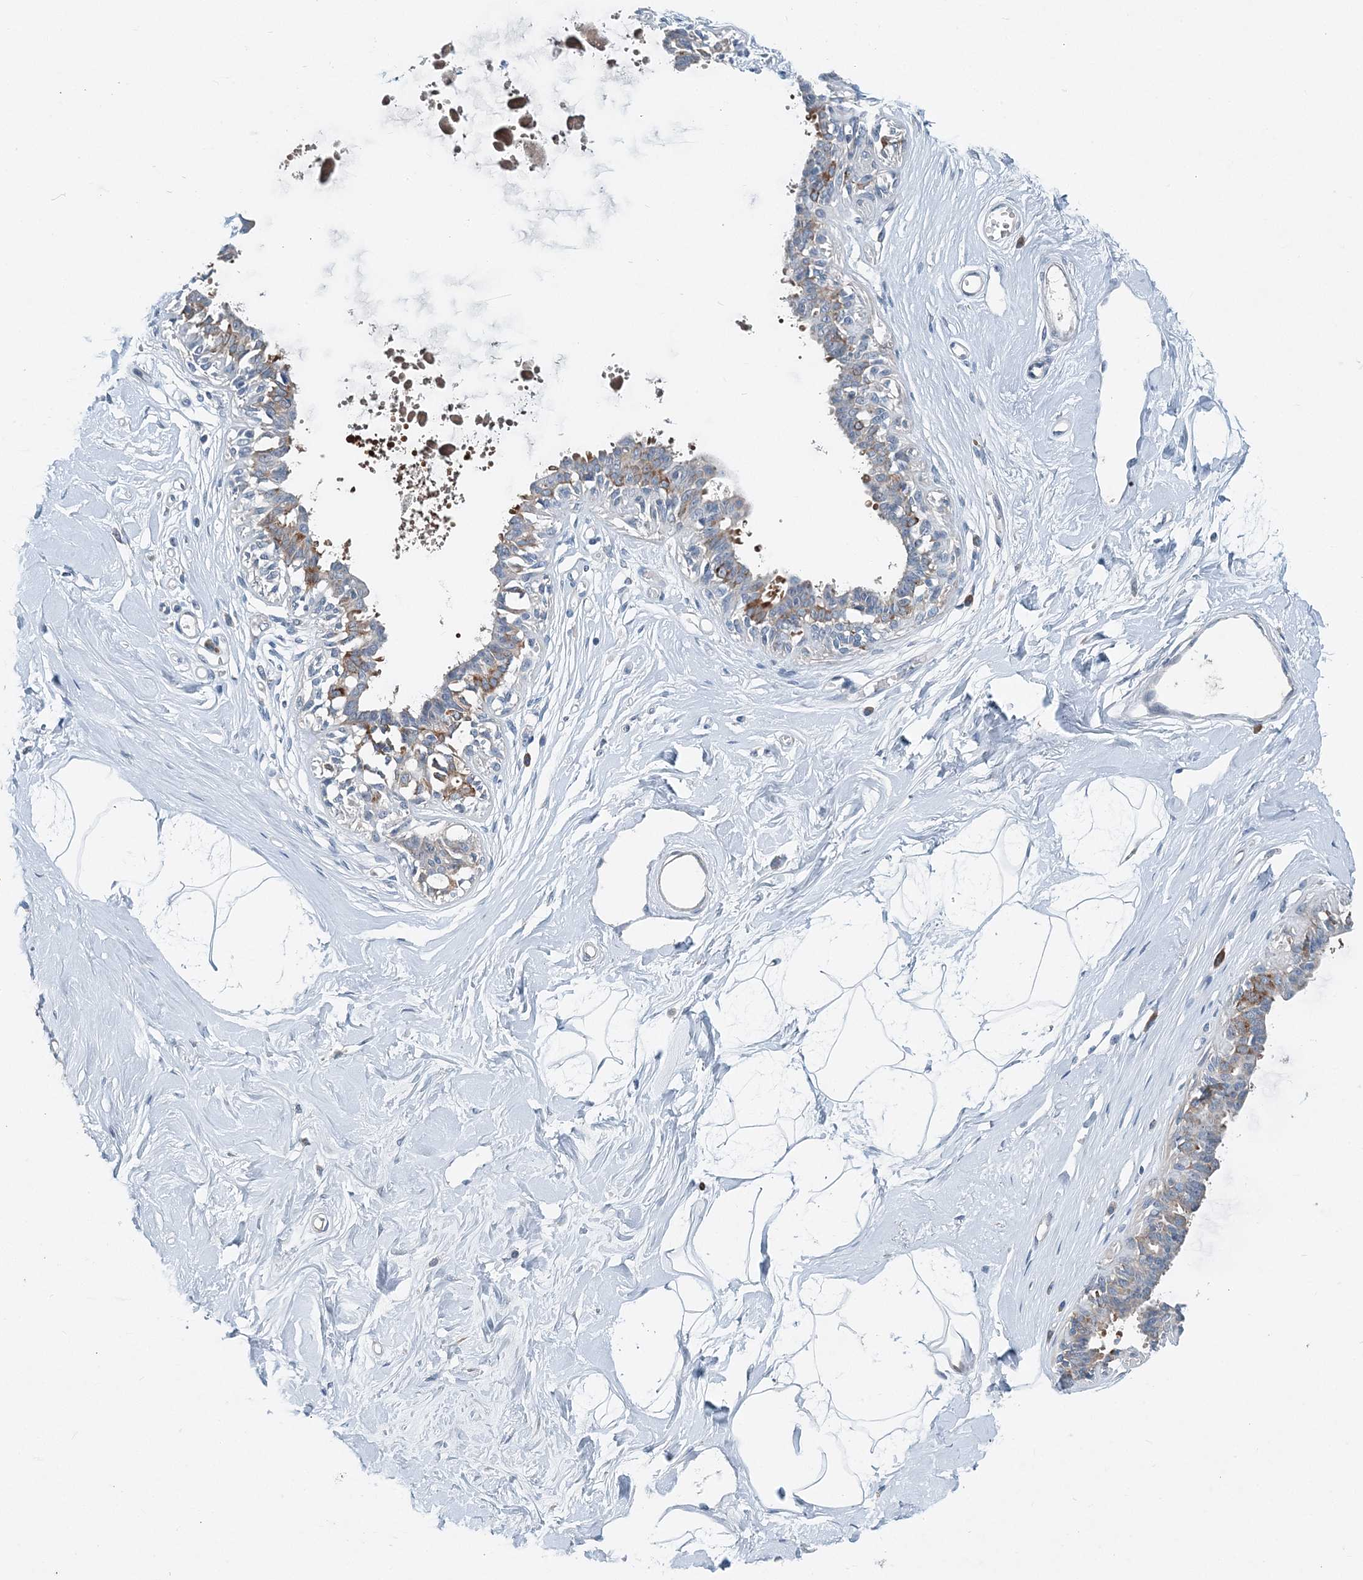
{"staining": {"intensity": "negative", "quantity": "none", "location": "none"}, "tissue": "breast", "cell_type": "Adipocytes", "image_type": "normal", "snomed": [{"axis": "morphology", "description": "Normal tissue, NOS"}, {"axis": "topography", "description": "Breast"}], "caption": "High magnification brightfield microscopy of normal breast stained with DAB (brown) and counterstained with hematoxylin (blue): adipocytes show no significant positivity. (Brightfield microscopy of DAB (3,3'-diaminobenzidine) IHC at high magnification).", "gene": "EEF1A2", "patient": {"sex": "female", "age": 45}}